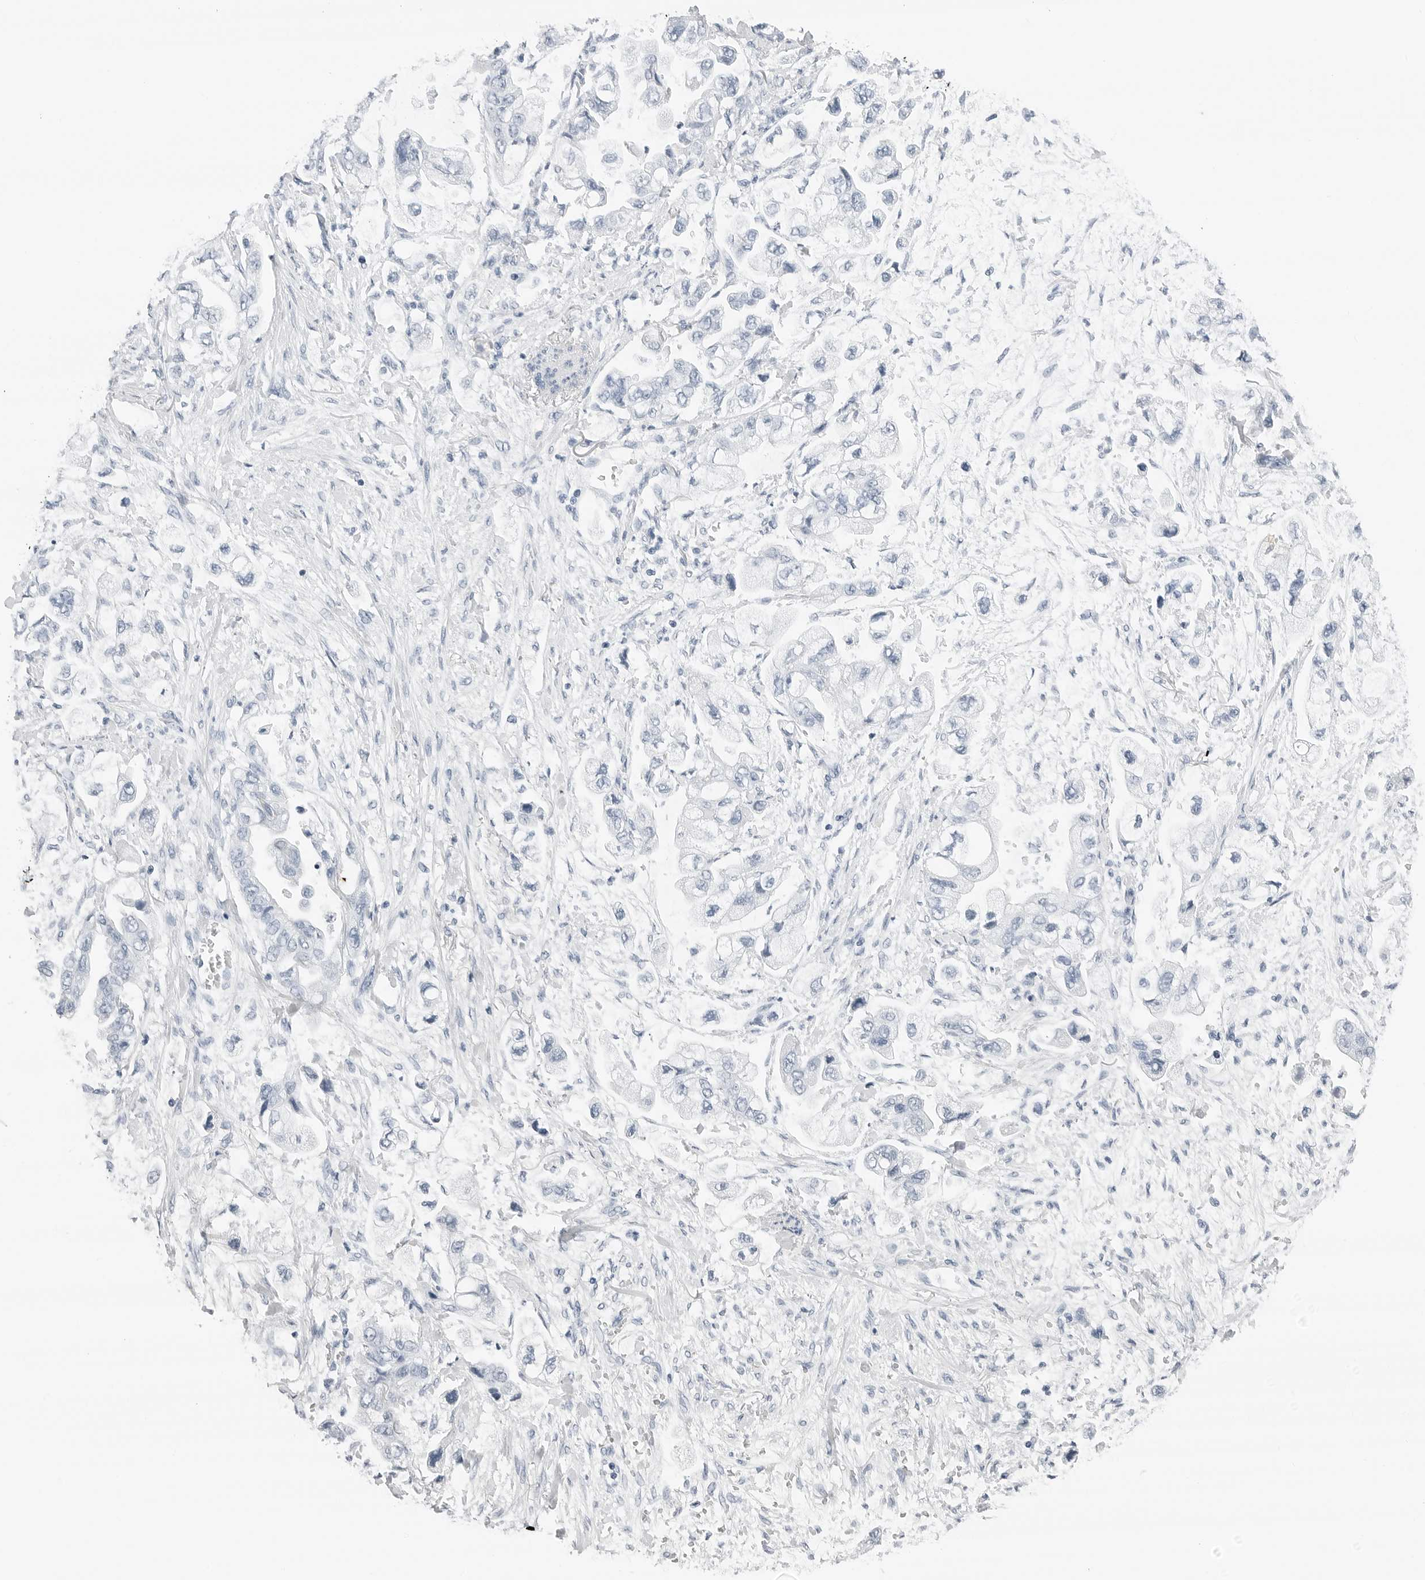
{"staining": {"intensity": "negative", "quantity": "none", "location": "none"}, "tissue": "stomach cancer", "cell_type": "Tumor cells", "image_type": "cancer", "snomed": [{"axis": "morphology", "description": "Adenocarcinoma, NOS"}, {"axis": "topography", "description": "Stomach"}], "caption": "This is an IHC photomicrograph of human stomach cancer. There is no expression in tumor cells.", "gene": "SLPI", "patient": {"sex": "male", "age": 62}}